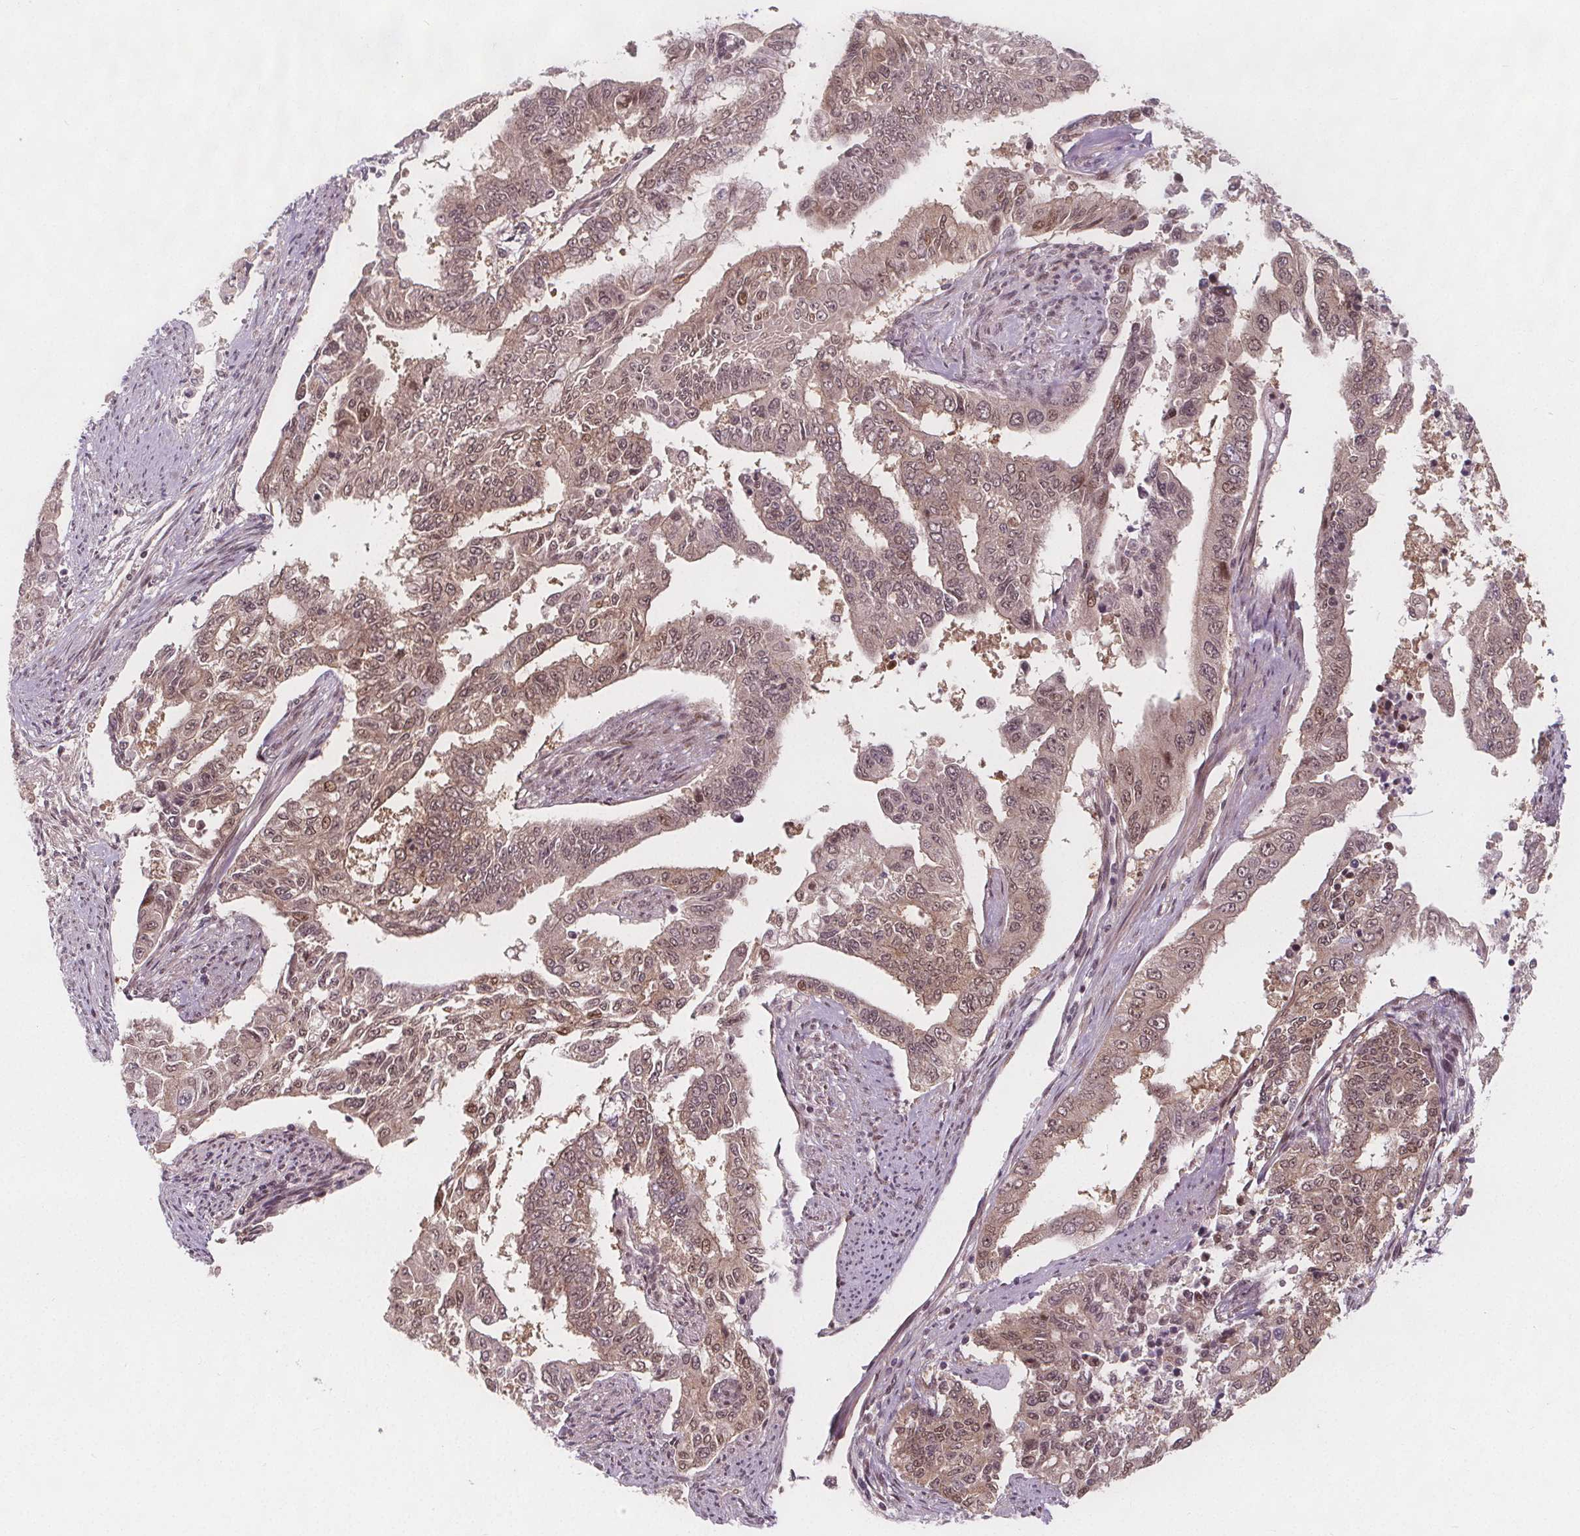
{"staining": {"intensity": "moderate", "quantity": "25%-75%", "location": "nuclear"}, "tissue": "endometrial cancer", "cell_type": "Tumor cells", "image_type": "cancer", "snomed": [{"axis": "morphology", "description": "Adenocarcinoma, NOS"}, {"axis": "topography", "description": "Uterus"}], "caption": "Protein staining of endometrial cancer tissue demonstrates moderate nuclear positivity in about 25%-75% of tumor cells.", "gene": "AKT1S1", "patient": {"sex": "female", "age": 59}}